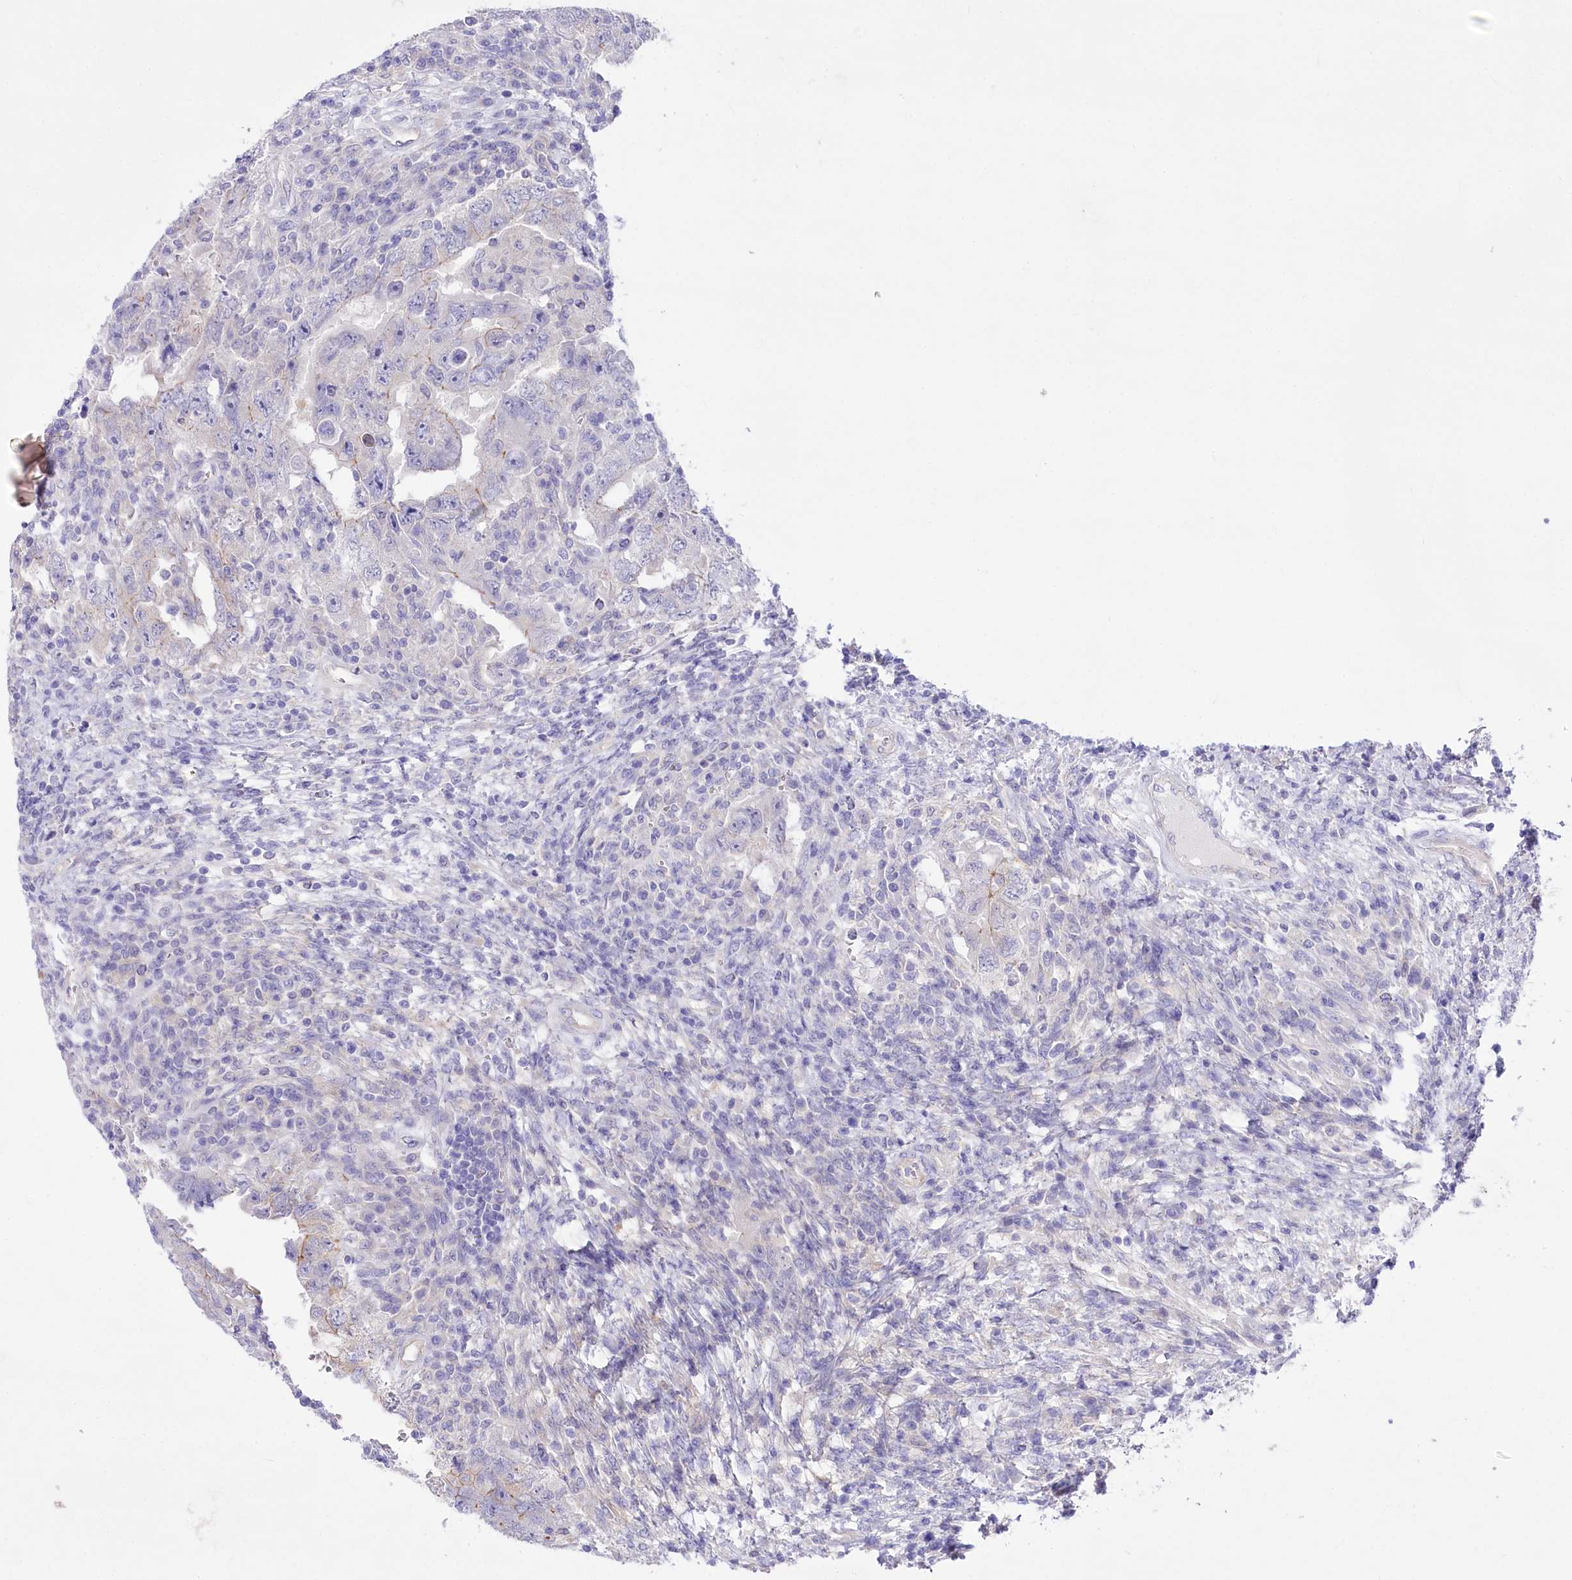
{"staining": {"intensity": "negative", "quantity": "none", "location": "none"}, "tissue": "testis cancer", "cell_type": "Tumor cells", "image_type": "cancer", "snomed": [{"axis": "morphology", "description": "Carcinoma, Embryonal, NOS"}, {"axis": "topography", "description": "Testis"}], "caption": "Immunohistochemical staining of testis embryonal carcinoma shows no significant positivity in tumor cells.", "gene": "LRRC34", "patient": {"sex": "male", "age": 26}}